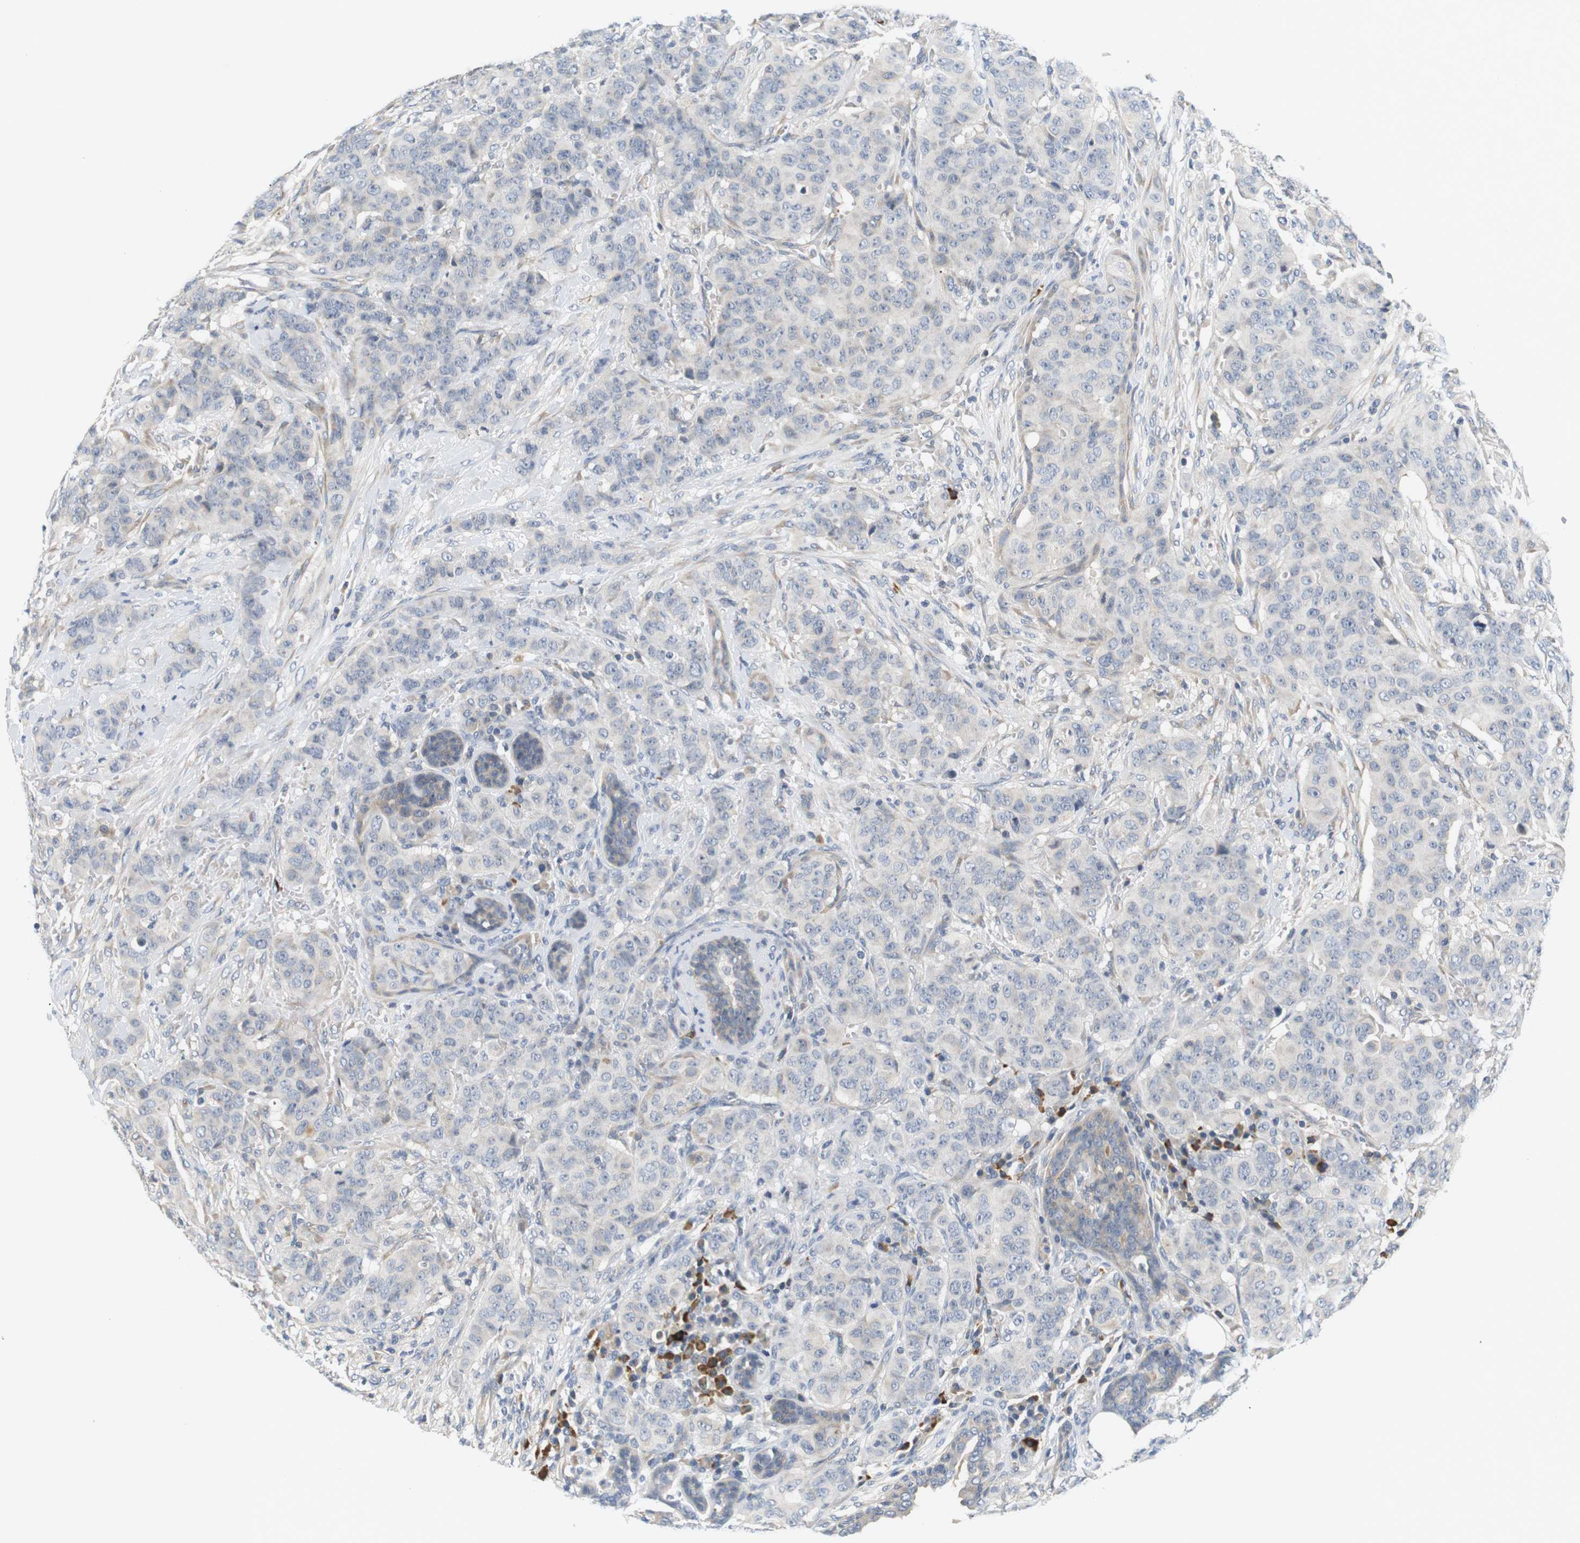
{"staining": {"intensity": "negative", "quantity": "none", "location": "none"}, "tissue": "breast cancer", "cell_type": "Tumor cells", "image_type": "cancer", "snomed": [{"axis": "morphology", "description": "Normal tissue, NOS"}, {"axis": "morphology", "description": "Duct carcinoma"}, {"axis": "topography", "description": "Breast"}], "caption": "Breast invasive ductal carcinoma was stained to show a protein in brown. There is no significant positivity in tumor cells.", "gene": "EVA1C", "patient": {"sex": "female", "age": 40}}